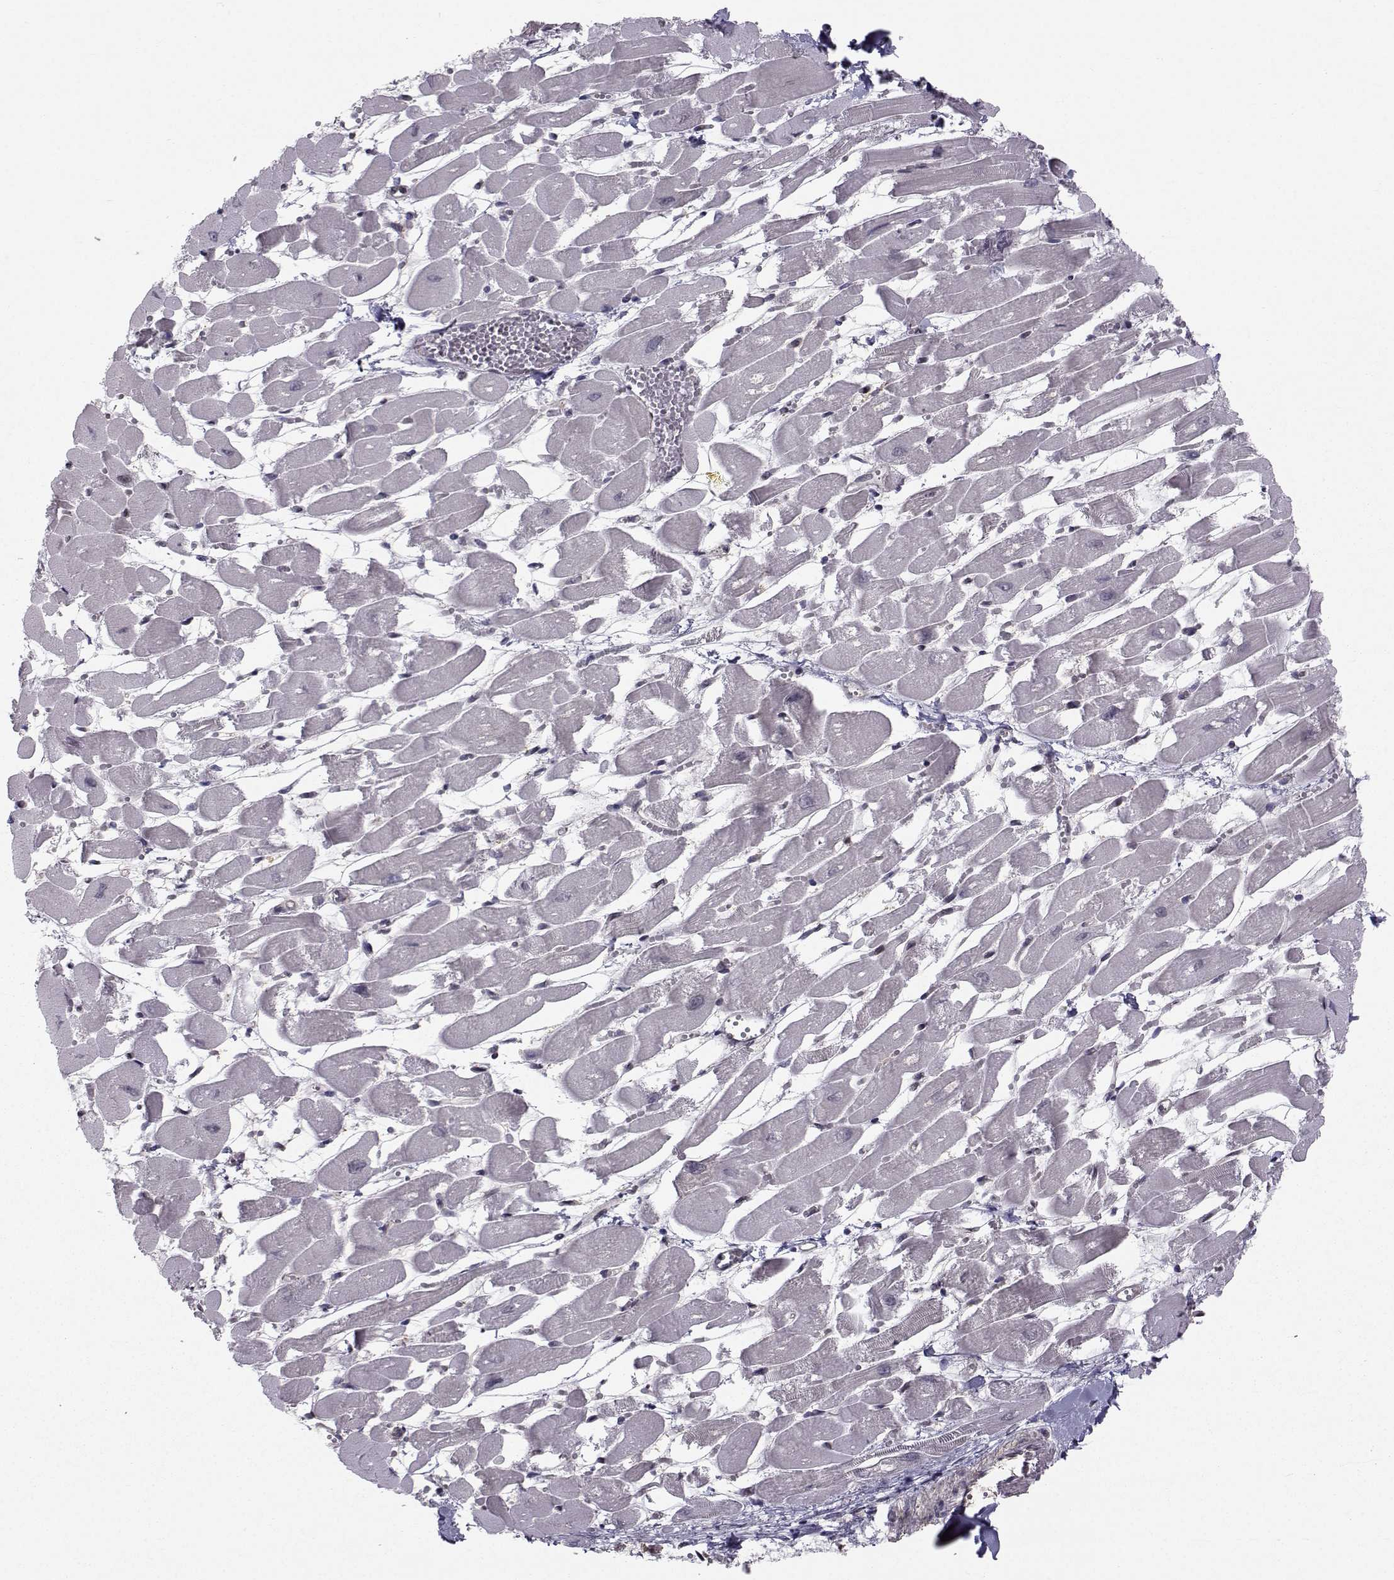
{"staining": {"intensity": "negative", "quantity": "none", "location": "none"}, "tissue": "heart muscle", "cell_type": "Cardiomyocytes", "image_type": "normal", "snomed": [{"axis": "morphology", "description": "Normal tissue, NOS"}, {"axis": "topography", "description": "Heart"}], "caption": "IHC histopathology image of benign human heart muscle stained for a protein (brown), which exhibits no staining in cardiomyocytes.", "gene": "HSP90AB1", "patient": {"sex": "female", "age": 52}}